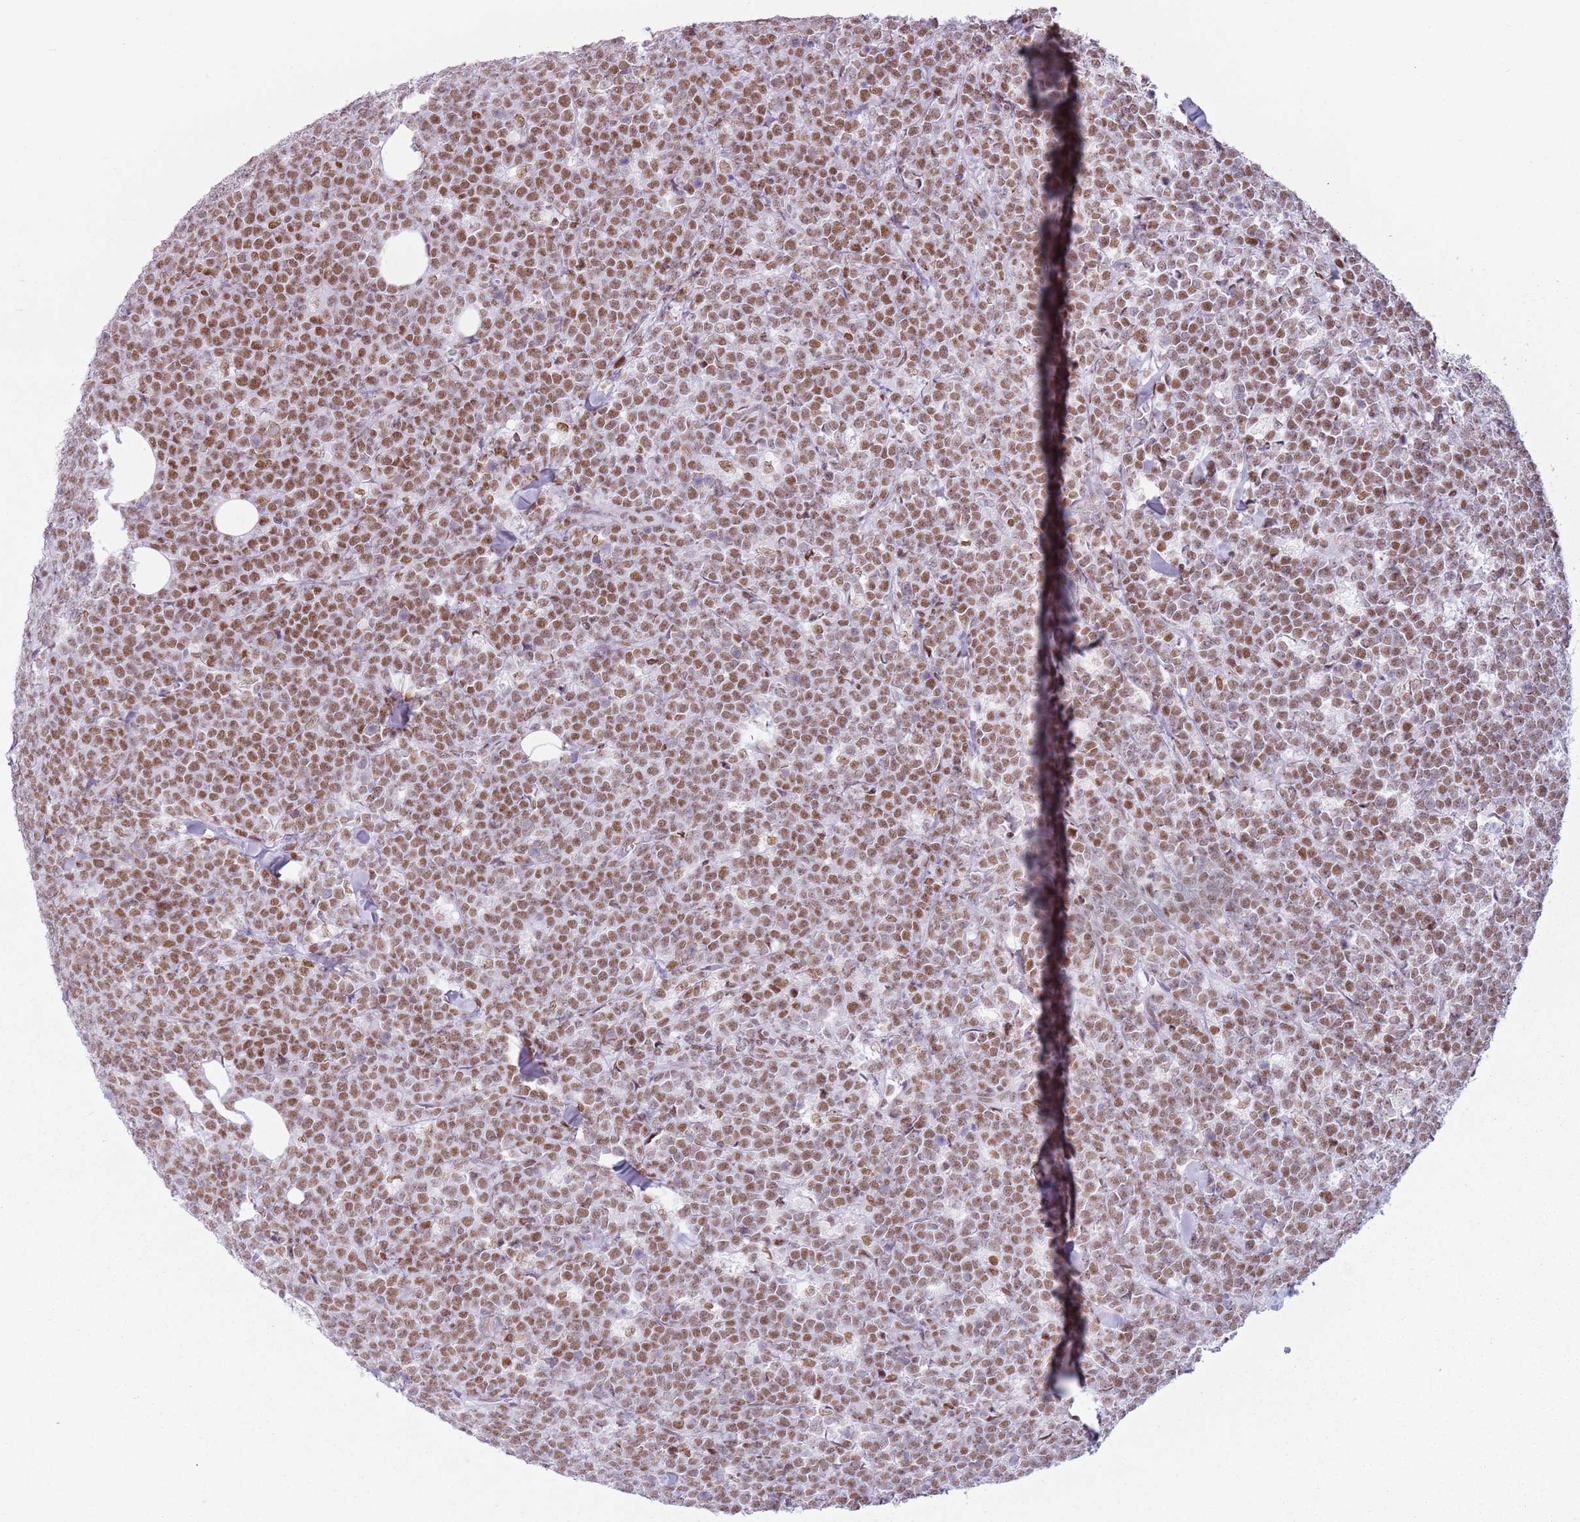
{"staining": {"intensity": "moderate", "quantity": ">75%", "location": "nuclear"}, "tissue": "lymphoma", "cell_type": "Tumor cells", "image_type": "cancer", "snomed": [{"axis": "morphology", "description": "Malignant lymphoma, non-Hodgkin's type, High grade"}, {"axis": "topography", "description": "Small intestine"}], "caption": "Brown immunohistochemical staining in human high-grade malignant lymphoma, non-Hodgkin's type exhibits moderate nuclear positivity in about >75% of tumor cells.", "gene": "FAM104B", "patient": {"sex": "male", "age": 8}}